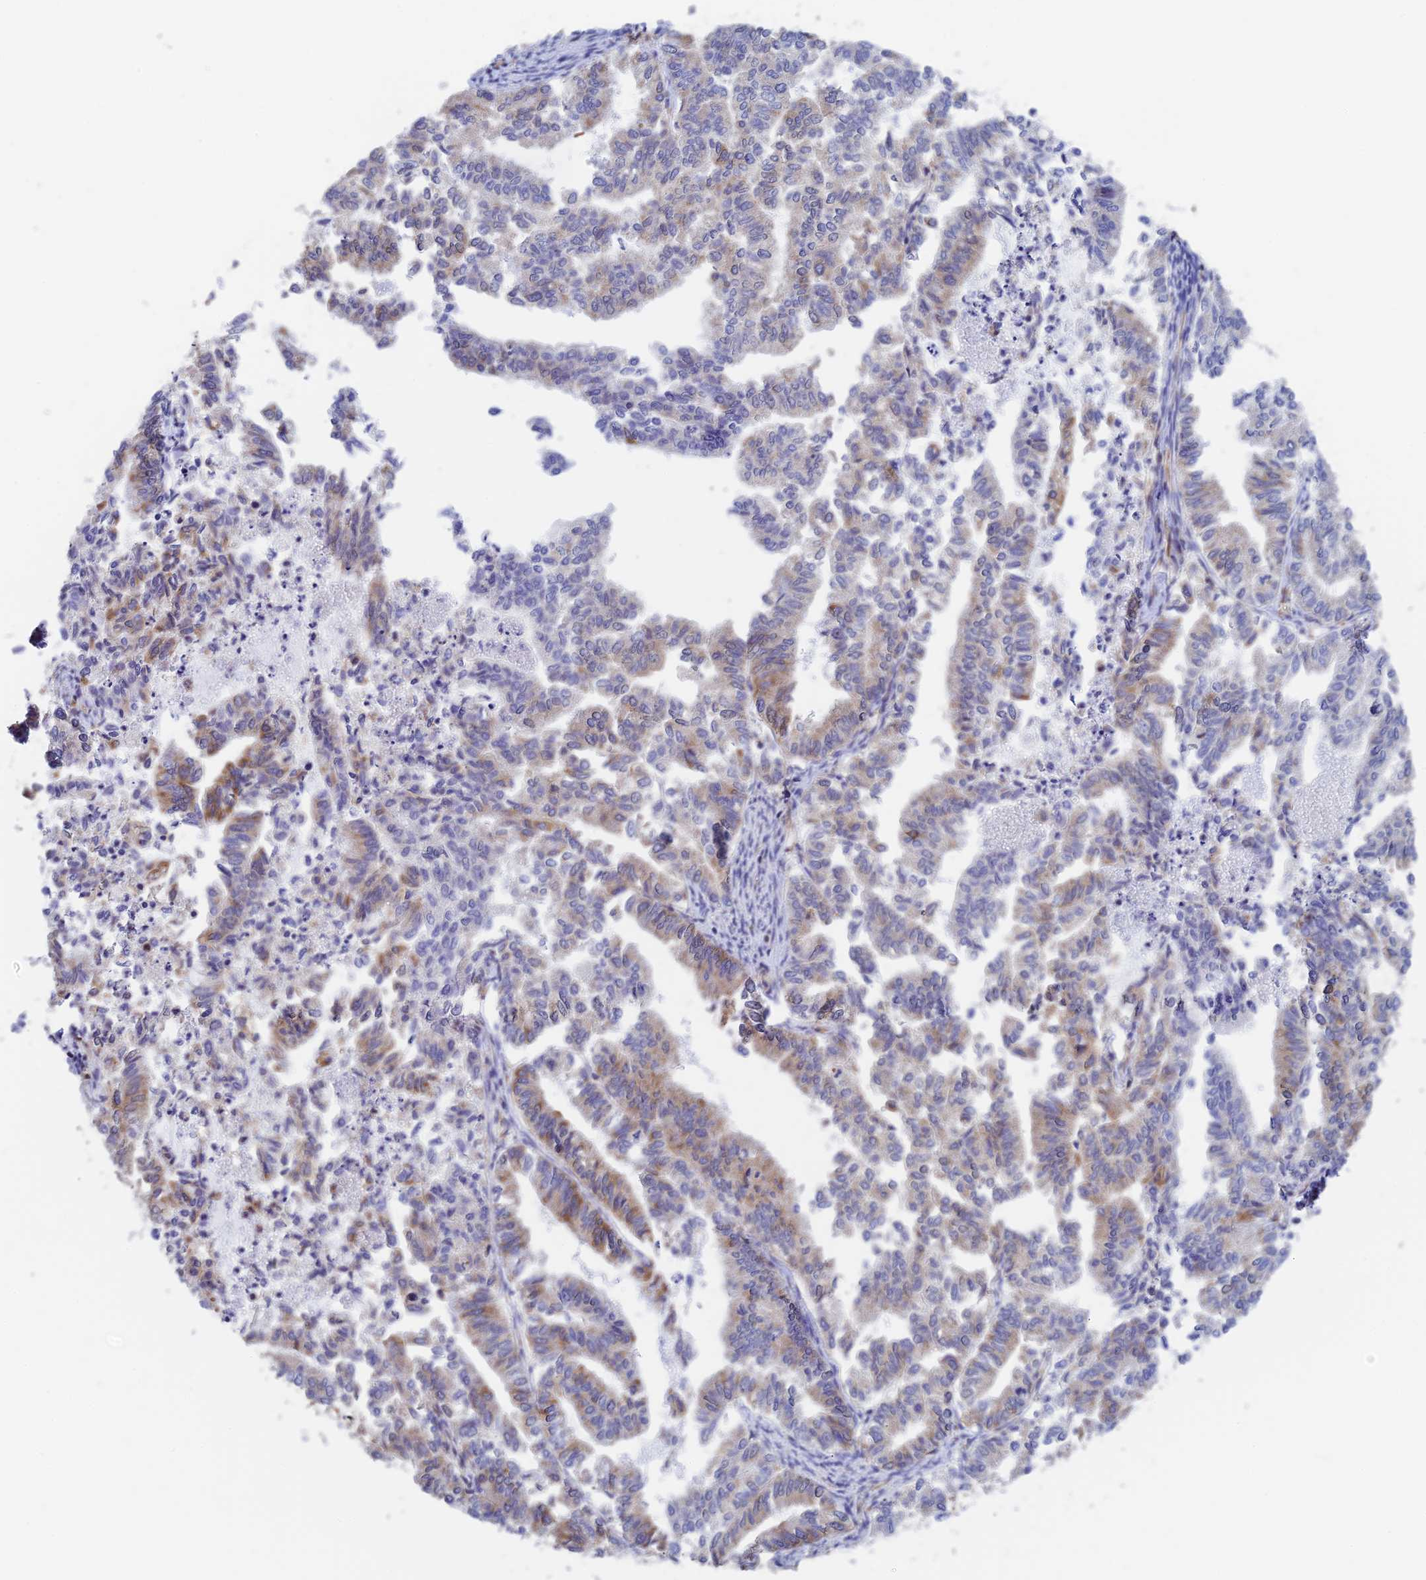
{"staining": {"intensity": "weak", "quantity": "<25%", "location": "cytoplasmic/membranous"}, "tissue": "endometrial cancer", "cell_type": "Tumor cells", "image_type": "cancer", "snomed": [{"axis": "morphology", "description": "Adenocarcinoma, NOS"}, {"axis": "topography", "description": "Endometrium"}], "caption": "The immunohistochemistry (IHC) micrograph has no significant staining in tumor cells of endometrial adenocarcinoma tissue.", "gene": "DCTN2", "patient": {"sex": "female", "age": 79}}